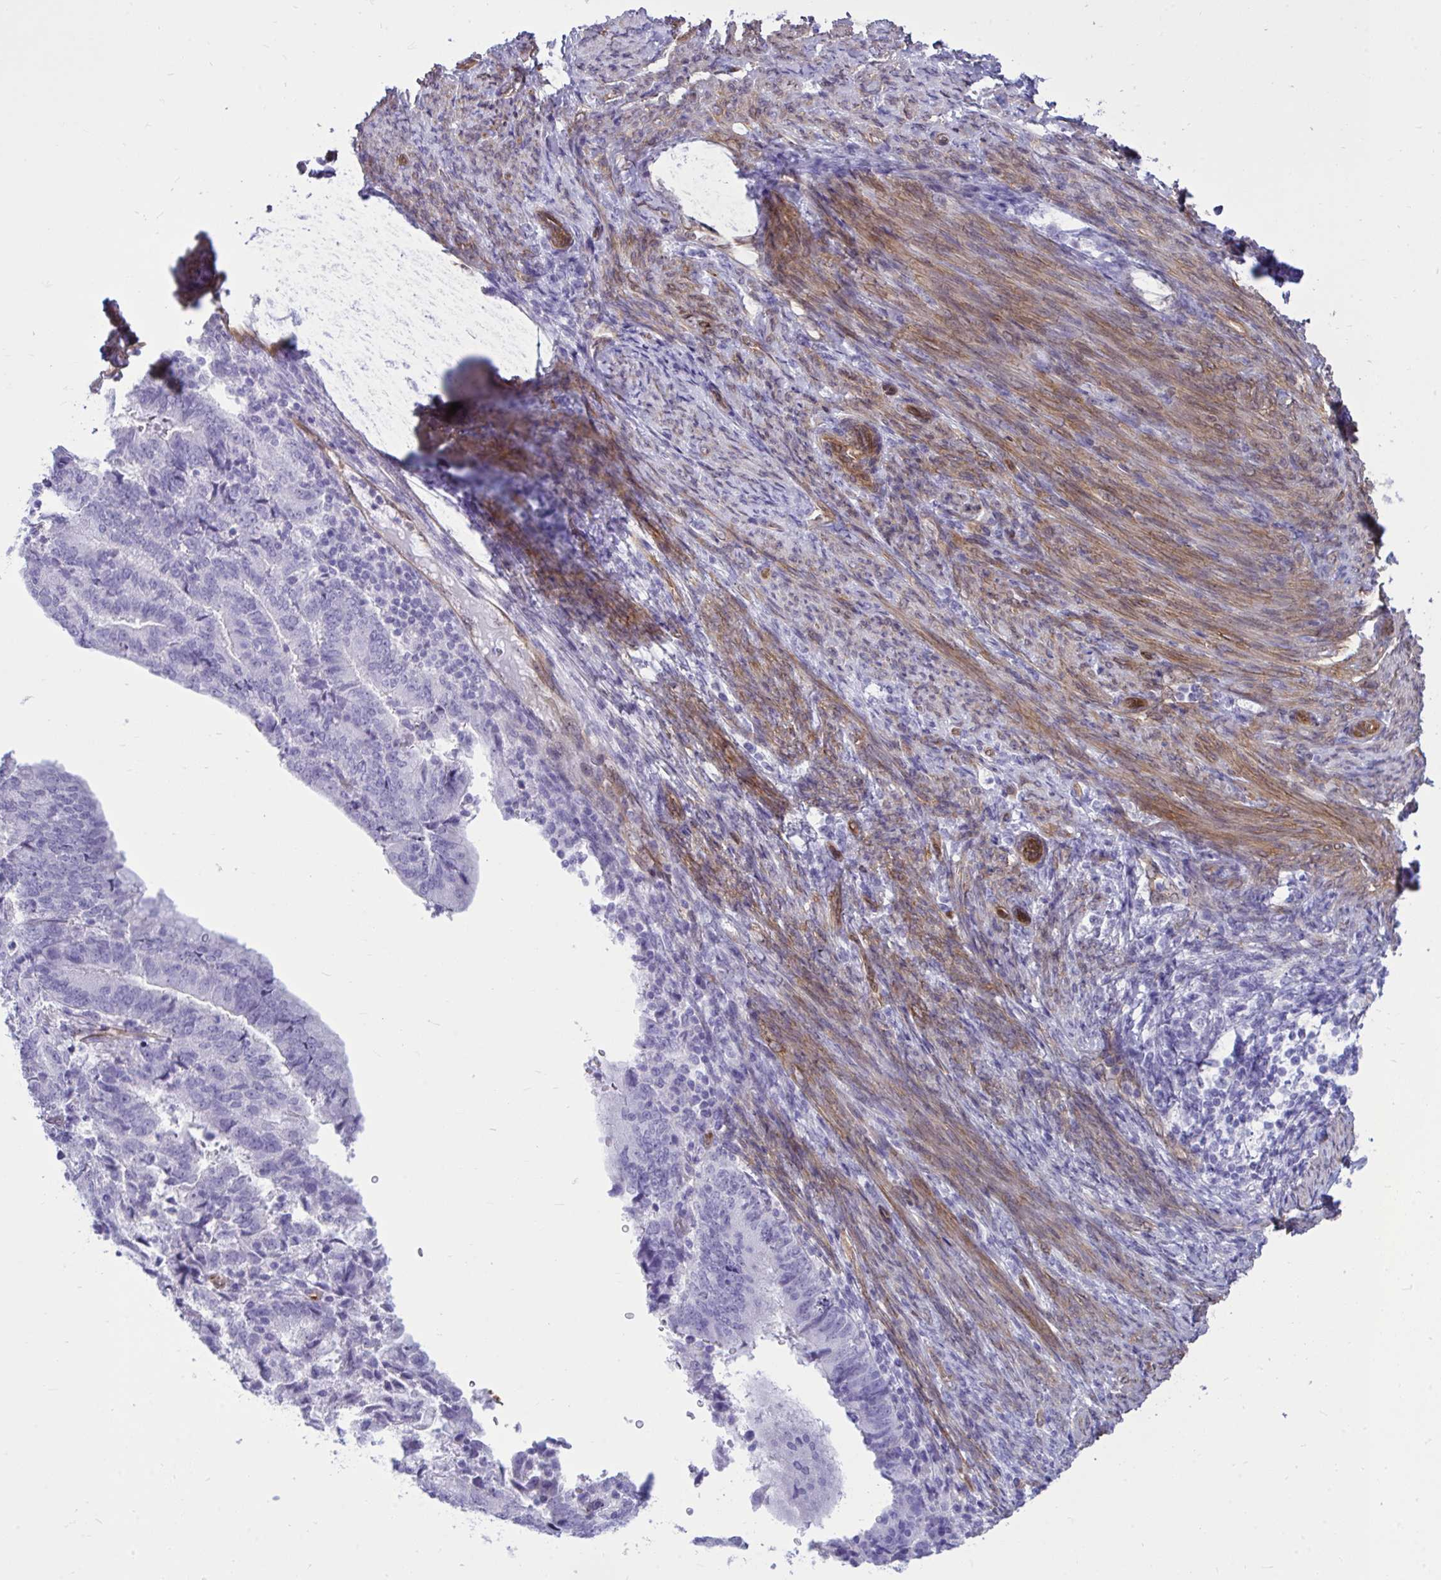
{"staining": {"intensity": "negative", "quantity": "none", "location": "none"}, "tissue": "endometrial cancer", "cell_type": "Tumor cells", "image_type": "cancer", "snomed": [{"axis": "morphology", "description": "Adenocarcinoma, NOS"}, {"axis": "topography", "description": "Endometrium"}], "caption": "Immunohistochemistry (IHC) image of neoplastic tissue: endometrial cancer stained with DAB displays no significant protein positivity in tumor cells. The staining is performed using DAB brown chromogen with nuclei counter-stained in using hematoxylin.", "gene": "LIMS2", "patient": {"sex": "female", "age": 70}}